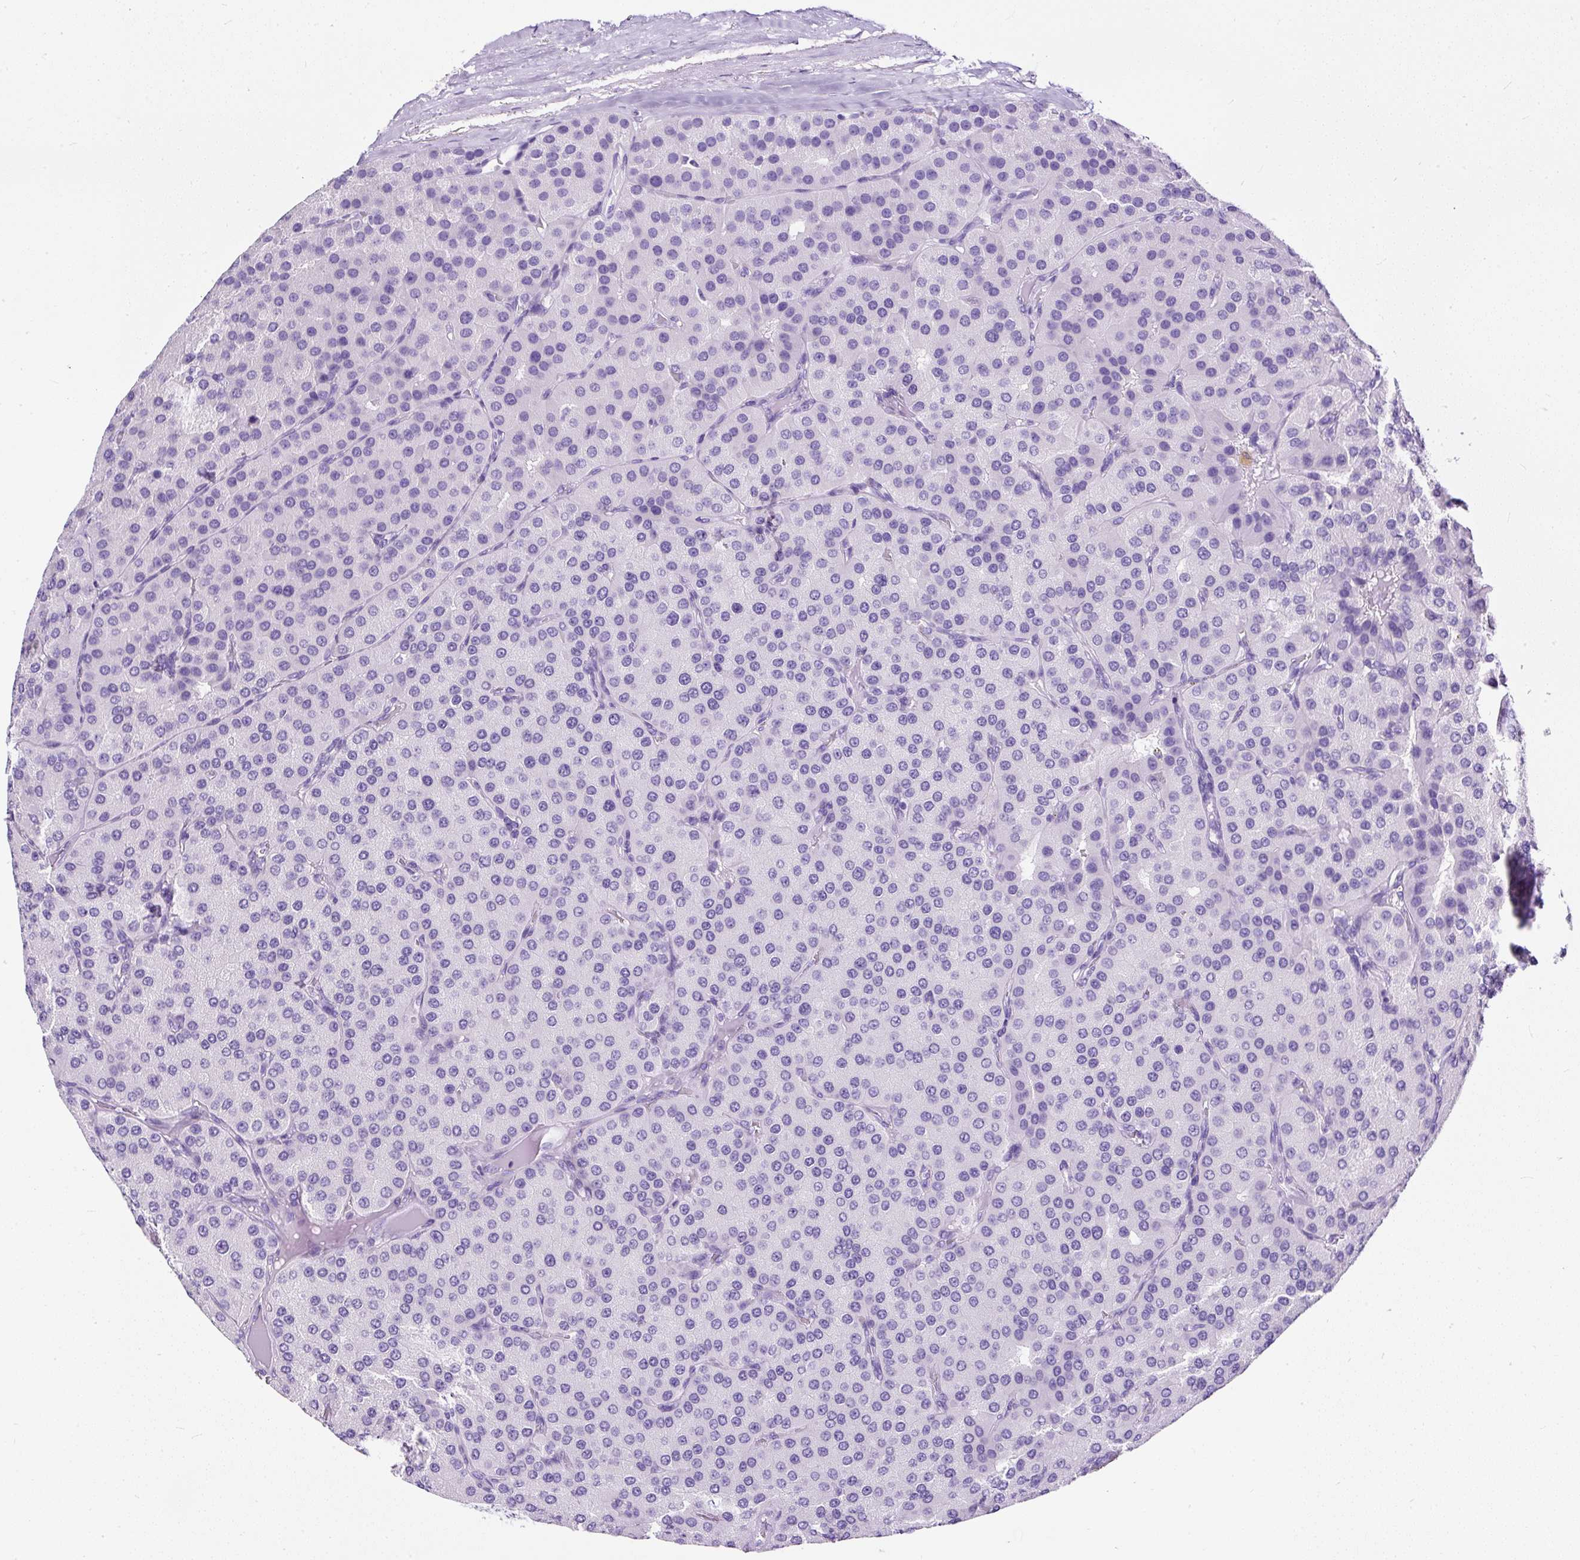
{"staining": {"intensity": "negative", "quantity": "none", "location": "none"}, "tissue": "parathyroid gland", "cell_type": "Glandular cells", "image_type": "normal", "snomed": [{"axis": "morphology", "description": "Normal tissue, NOS"}, {"axis": "morphology", "description": "Adenoma, NOS"}, {"axis": "topography", "description": "Parathyroid gland"}], "caption": "A photomicrograph of parathyroid gland stained for a protein exhibits no brown staining in glandular cells. (DAB (3,3'-diaminobenzidine) immunohistochemistry with hematoxylin counter stain).", "gene": "NTS", "patient": {"sex": "female", "age": 86}}